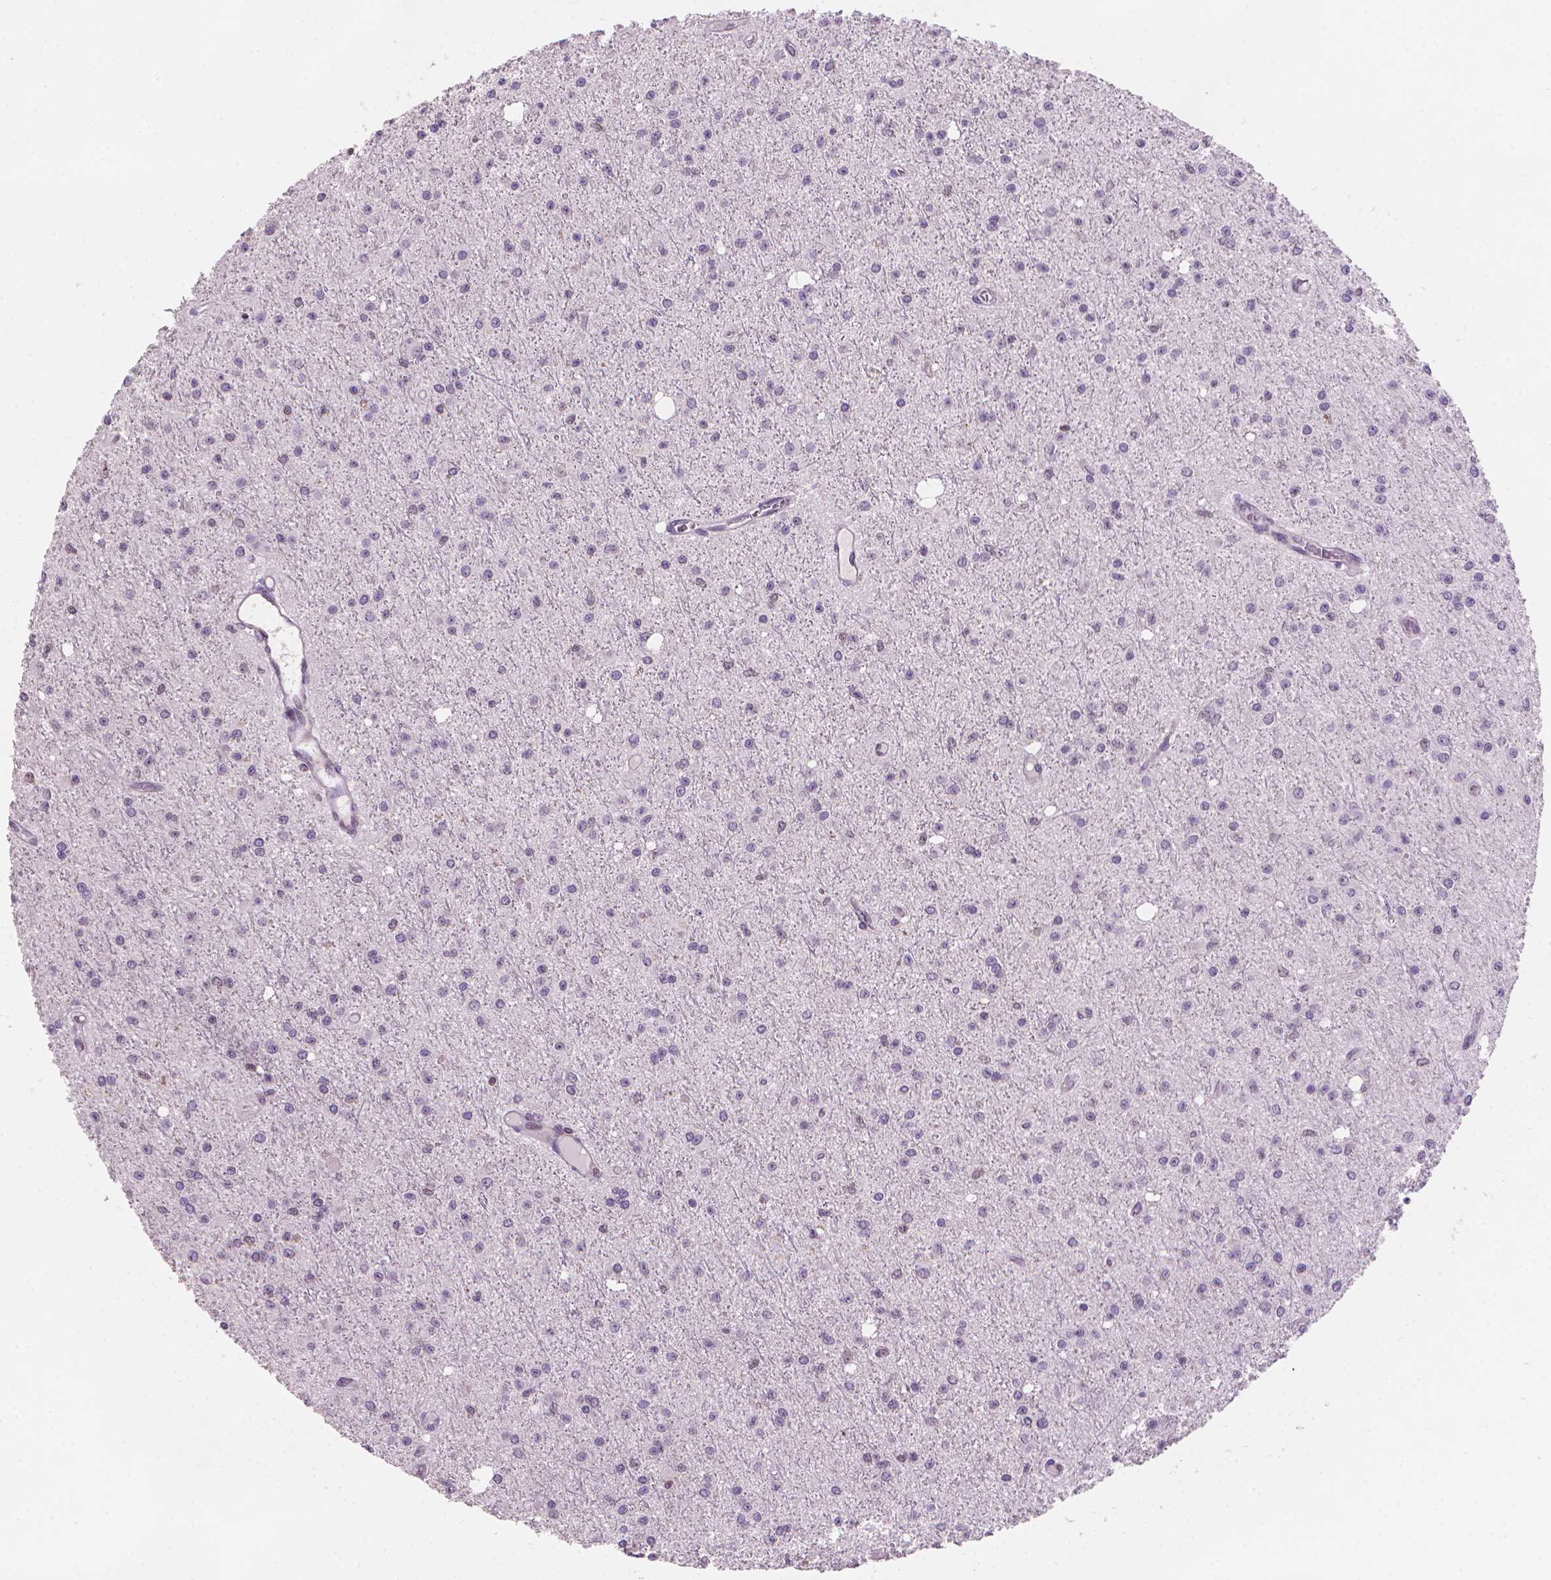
{"staining": {"intensity": "negative", "quantity": "none", "location": "none"}, "tissue": "glioma", "cell_type": "Tumor cells", "image_type": "cancer", "snomed": [{"axis": "morphology", "description": "Glioma, malignant, Low grade"}, {"axis": "topography", "description": "Brain"}], "caption": "Immunohistochemistry photomicrograph of neoplastic tissue: malignant glioma (low-grade) stained with DAB (3,3'-diaminobenzidine) shows no significant protein staining in tumor cells.", "gene": "TMEM184A", "patient": {"sex": "male", "age": 27}}